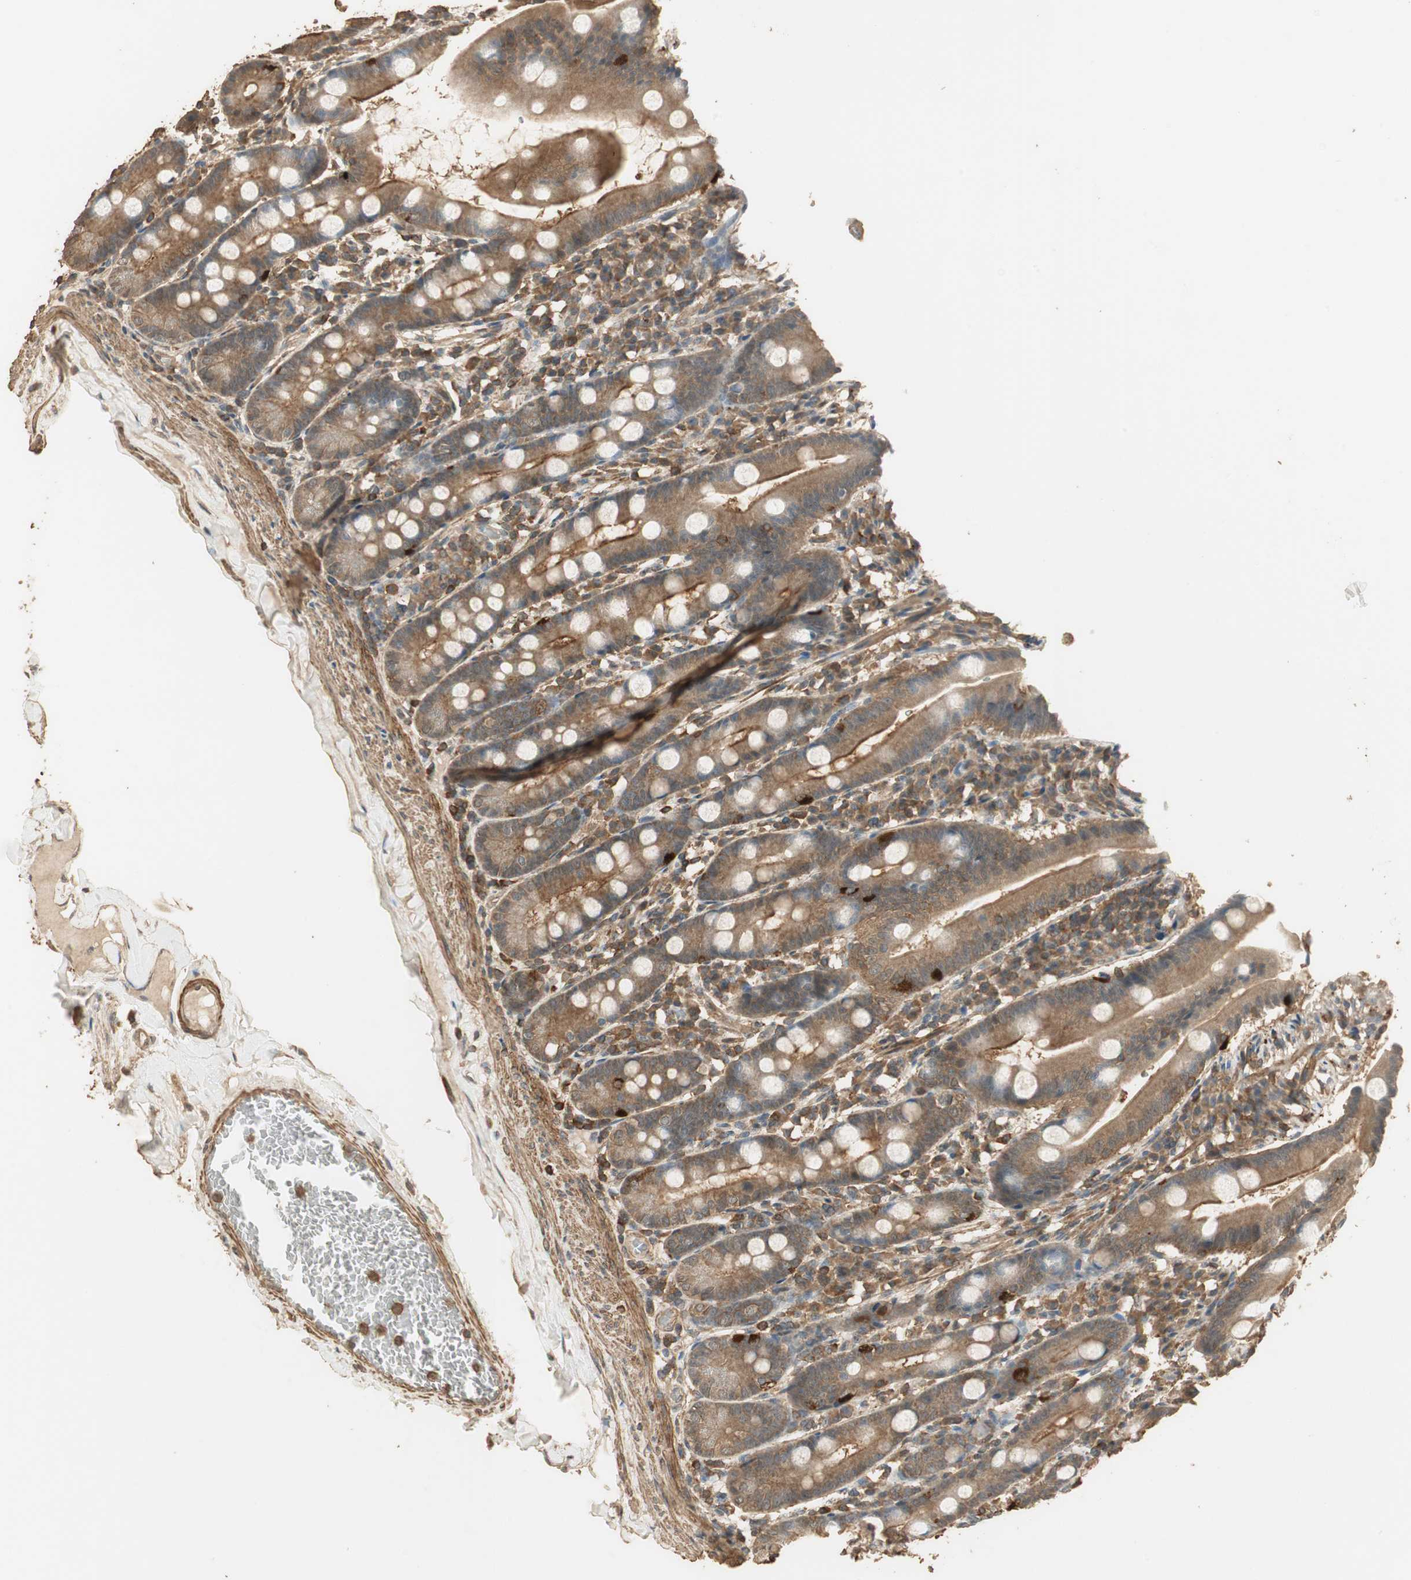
{"staining": {"intensity": "strong", "quantity": ">75%", "location": "cytoplasmic/membranous"}, "tissue": "duodenum", "cell_type": "Glandular cells", "image_type": "normal", "snomed": [{"axis": "morphology", "description": "Normal tissue, NOS"}, {"axis": "topography", "description": "Duodenum"}], "caption": "The histopathology image shows immunohistochemical staining of unremarkable duodenum. There is strong cytoplasmic/membranous staining is seen in about >75% of glandular cells. The protein is shown in brown color, while the nuclei are stained blue.", "gene": "USP2", "patient": {"sex": "male", "age": 50}}